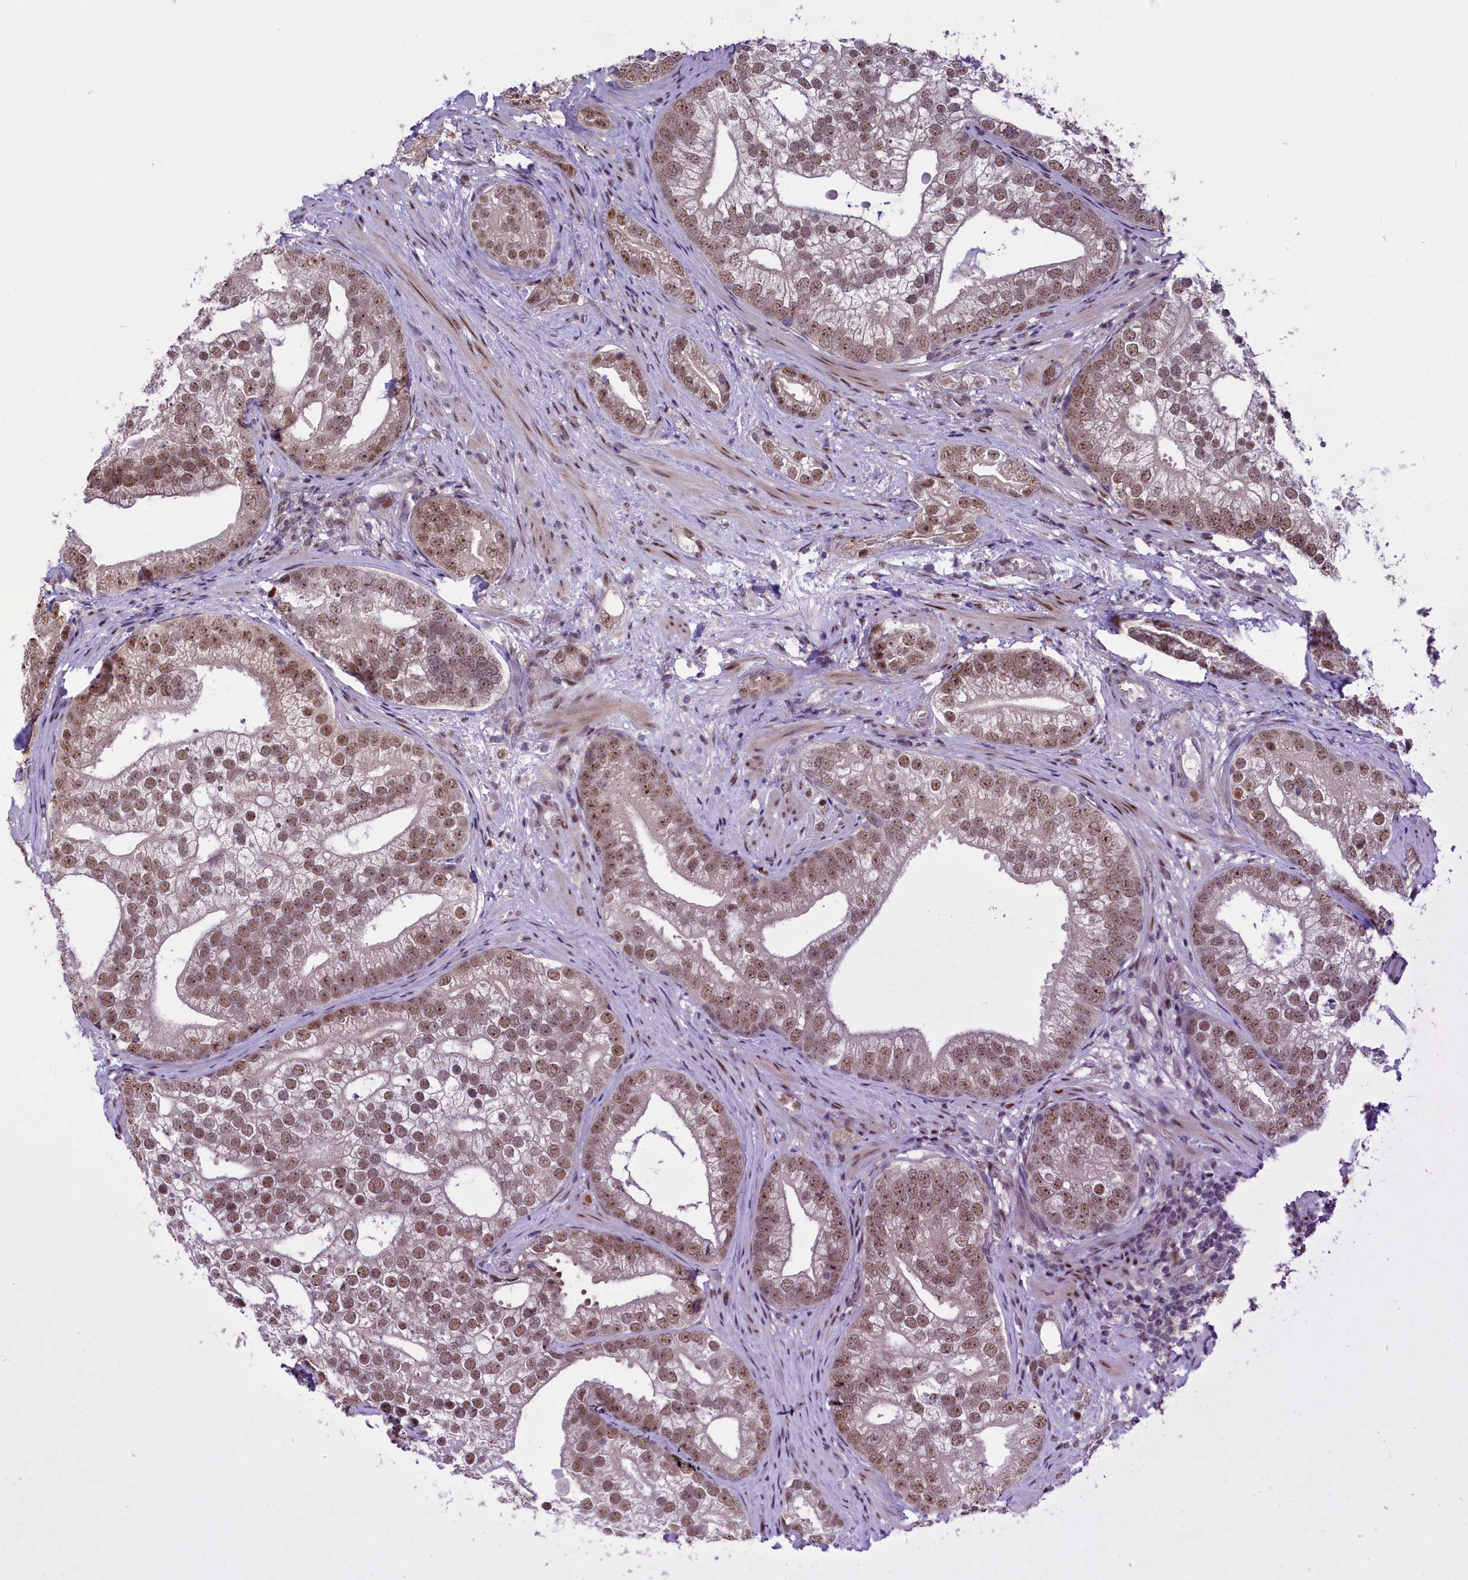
{"staining": {"intensity": "moderate", "quantity": ">75%", "location": "nuclear"}, "tissue": "prostate cancer", "cell_type": "Tumor cells", "image_type": "cancer", "snomed": [{"axis": "morphology", "description": "Adenocarcinoma, High grade"}, {"axis": "topography", "description": "Prostate"}], "caption": "Tumor cells show moderate nuclear staining in approximately >75% of cells in prostate high-grade adenocarcinoma.", "gene": "ANKS3", "patient": {"sex": "male", "age": 75}}